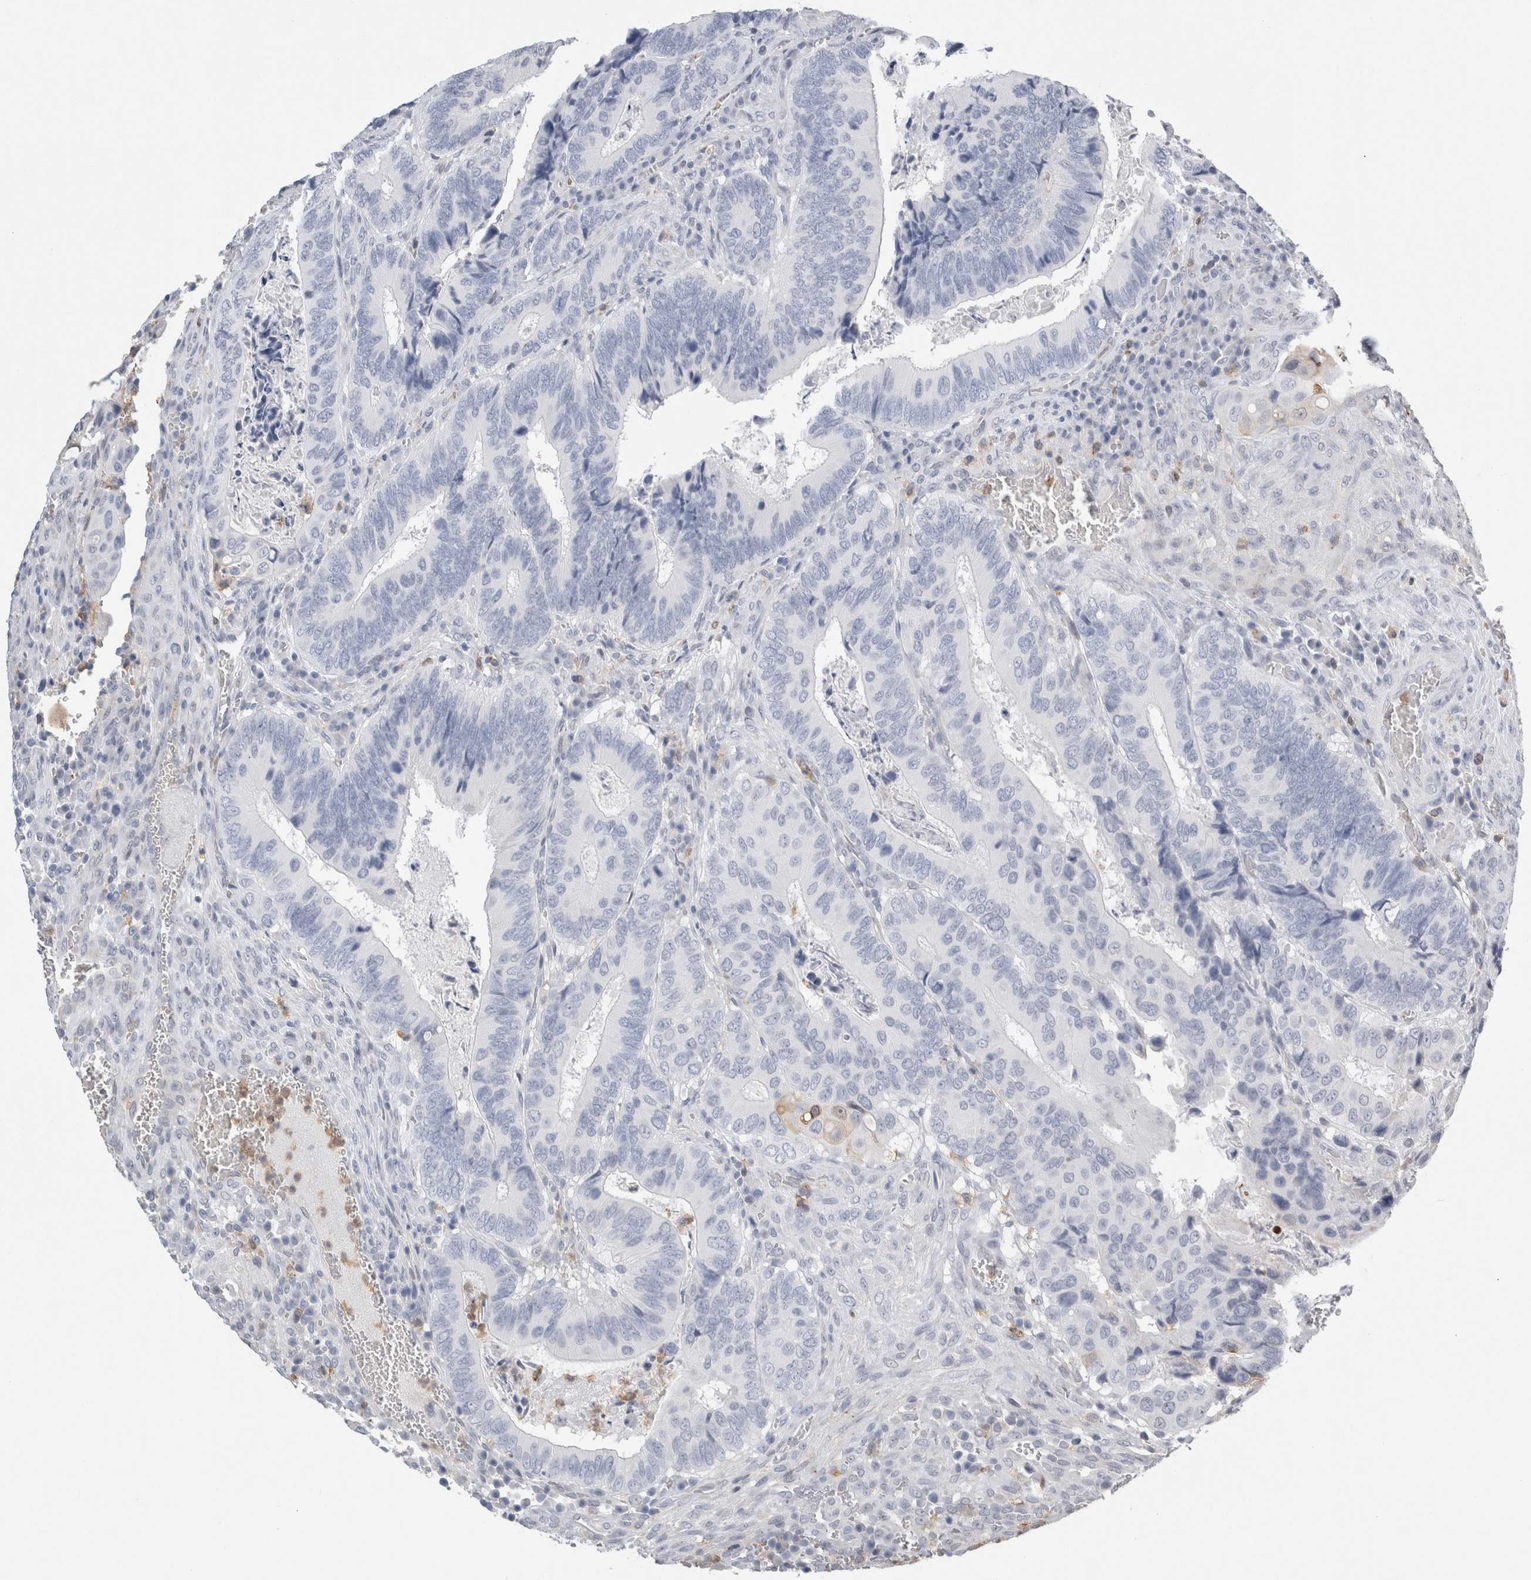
{"staining": {"intensity": "negative", "quantity": "none", "location": "none"}, "tissue": "colorectal cancer", "cell_type": "Tumor cells", "image_type": "cancer", "snomed": [{"axis": "morphology", "description": "Adenocarcinoma, NOS"}, {"axis": "topography", "description": "Colon"}], "caption": "There is no significant positivity in tumor cells of colorectal adenocarcinoma.", "gene": "P2RY2", "patient": {"sex": "male", "age": 72}}